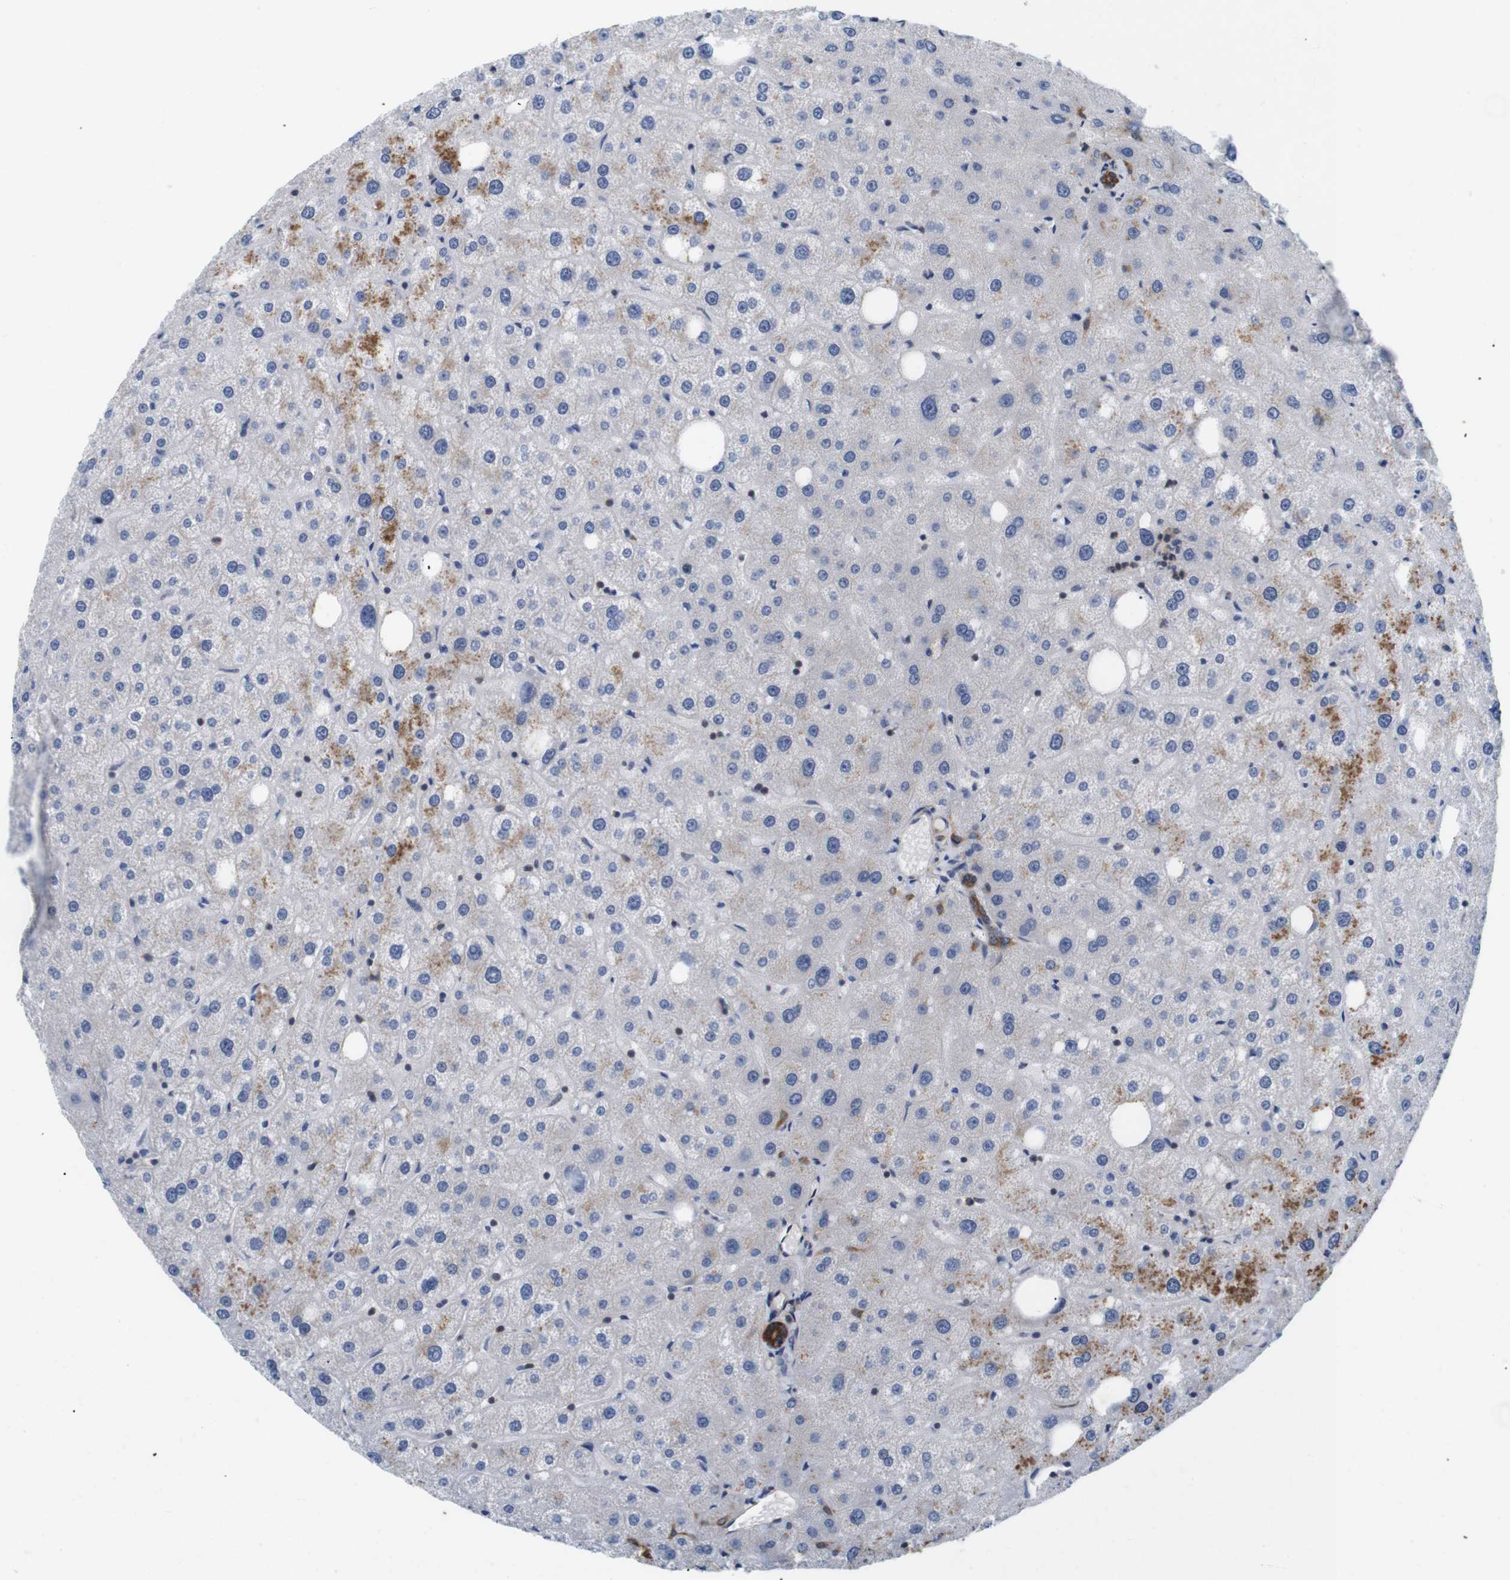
{"staining": {"intensity": "moderate", "quantity": ">75%", "location": "cytoplasmic/membranous"}, "tissue": "liver", "cell_type": "Cholangiocytes", "image_type": "normal", "snomed": [{"axis": "morphology", "description": "Normal tissue, NOS"}, {"axis": "topography", "description": "Liver"}], "caption": "Brown immunohistochemical staining in benign liver demonstrates moderate cytoplasmic/membranous positivity in about >75% of cholangiocytes.", "gene": "BRWD3", "patient": {"sex": "male", "age": 73}}